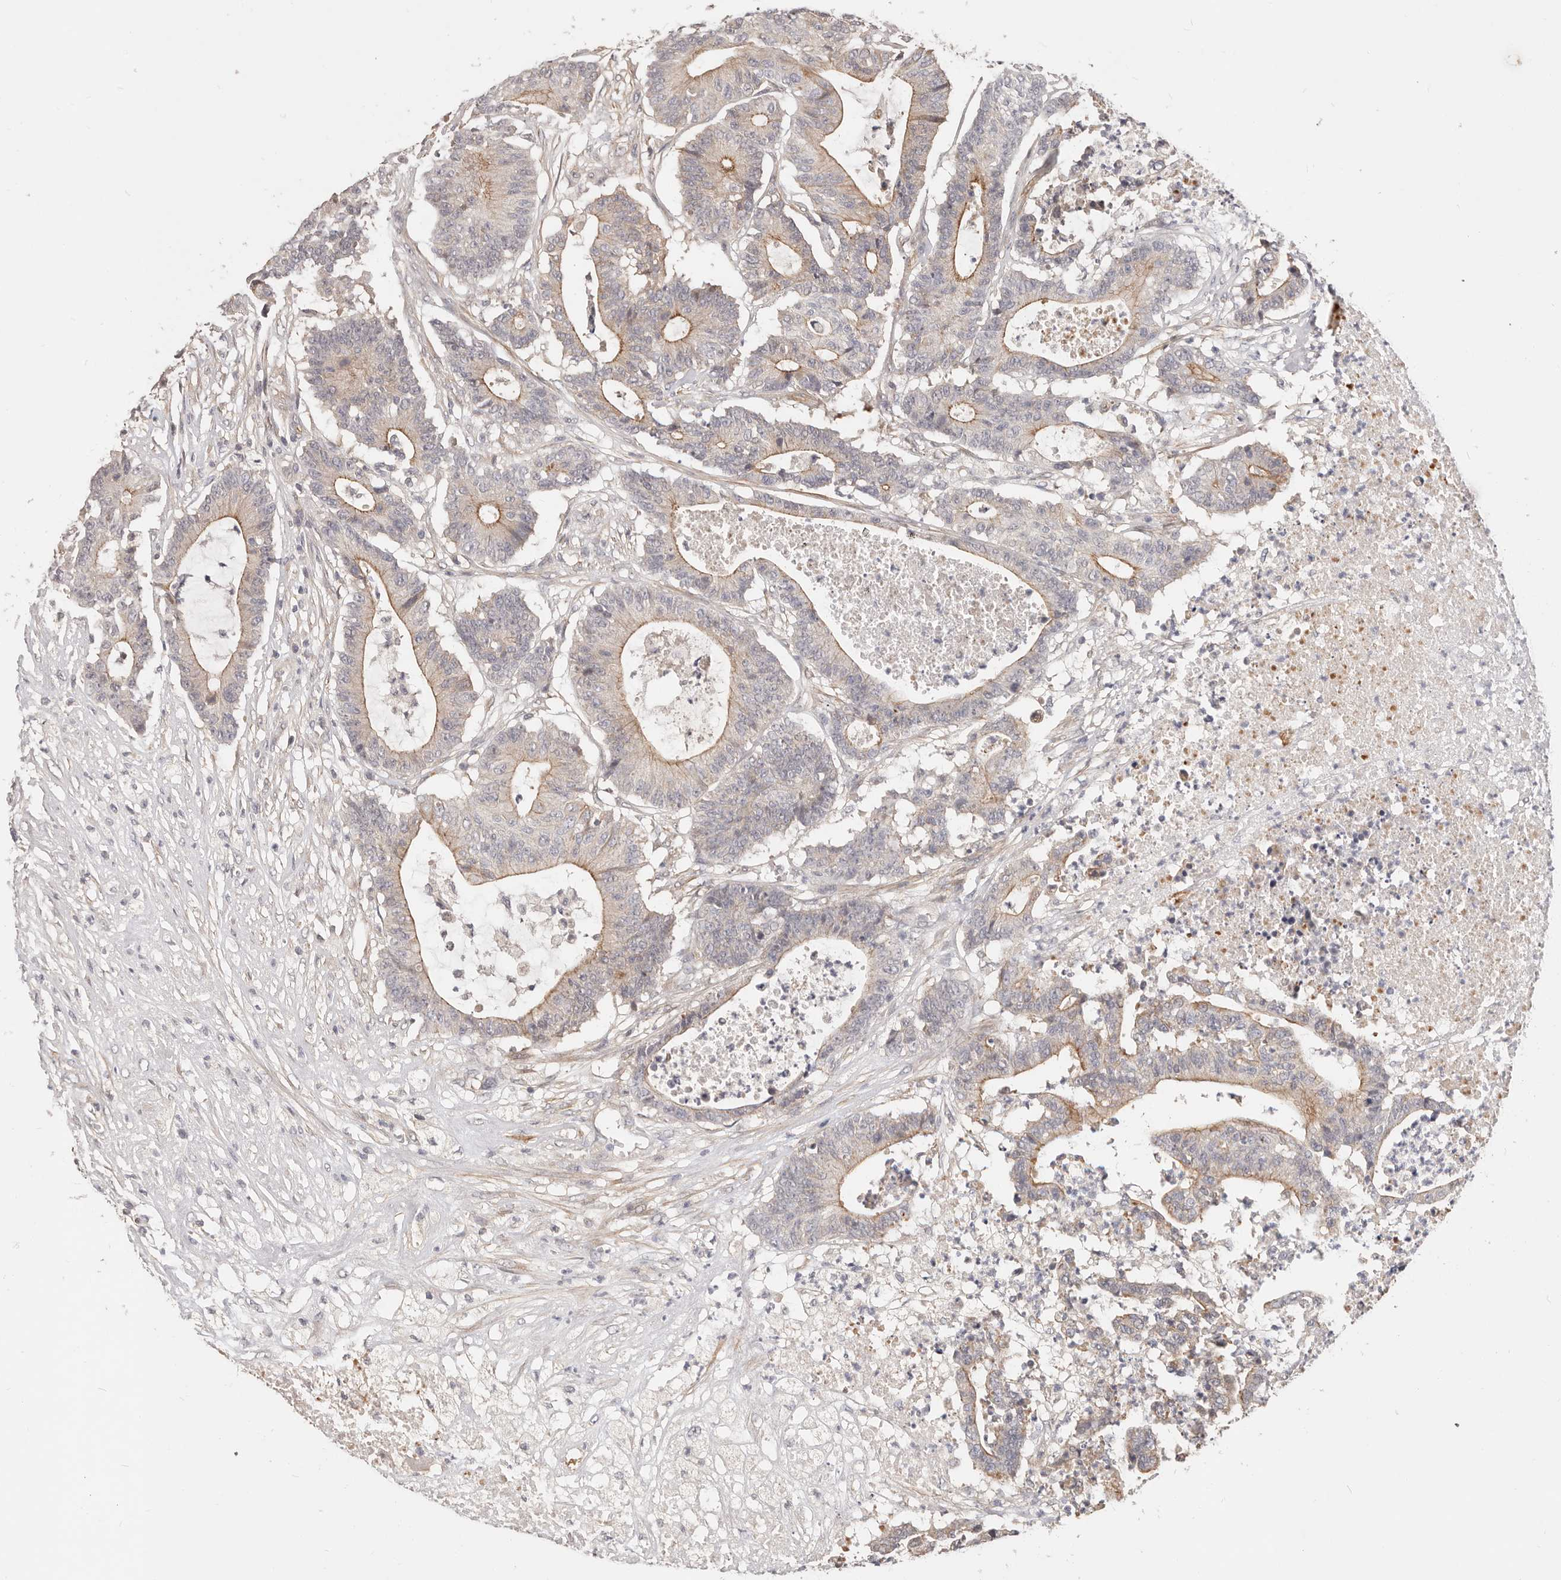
{"staining": {"intensity": "moderate", "quantity": "<25%", "location": "cytoplasmic/membranous"}, "tissue": "colorectal cancer", "cell_type": "Tumor cells", "image_type": "cancer", "snomed": [{"axis": "morphology", "description": "Adenocarcinoma, NOS"}, {"axis": "topography", "description": "Colon"}], "caption": "Colorectal cancer (adenocarcinoma) stained with immunohistochemistry (IHC) displays moderate cytoplasmic/membranous staining in approximately <25% of tumor cells. The staining was performed using DAB to visualize the protein expression in brown, while the nuclei were stained in blue with hematoxylin (Magnification: 20x).", "gene": "ZRANB1", "patient": {"sex": "female", "age": 84}}